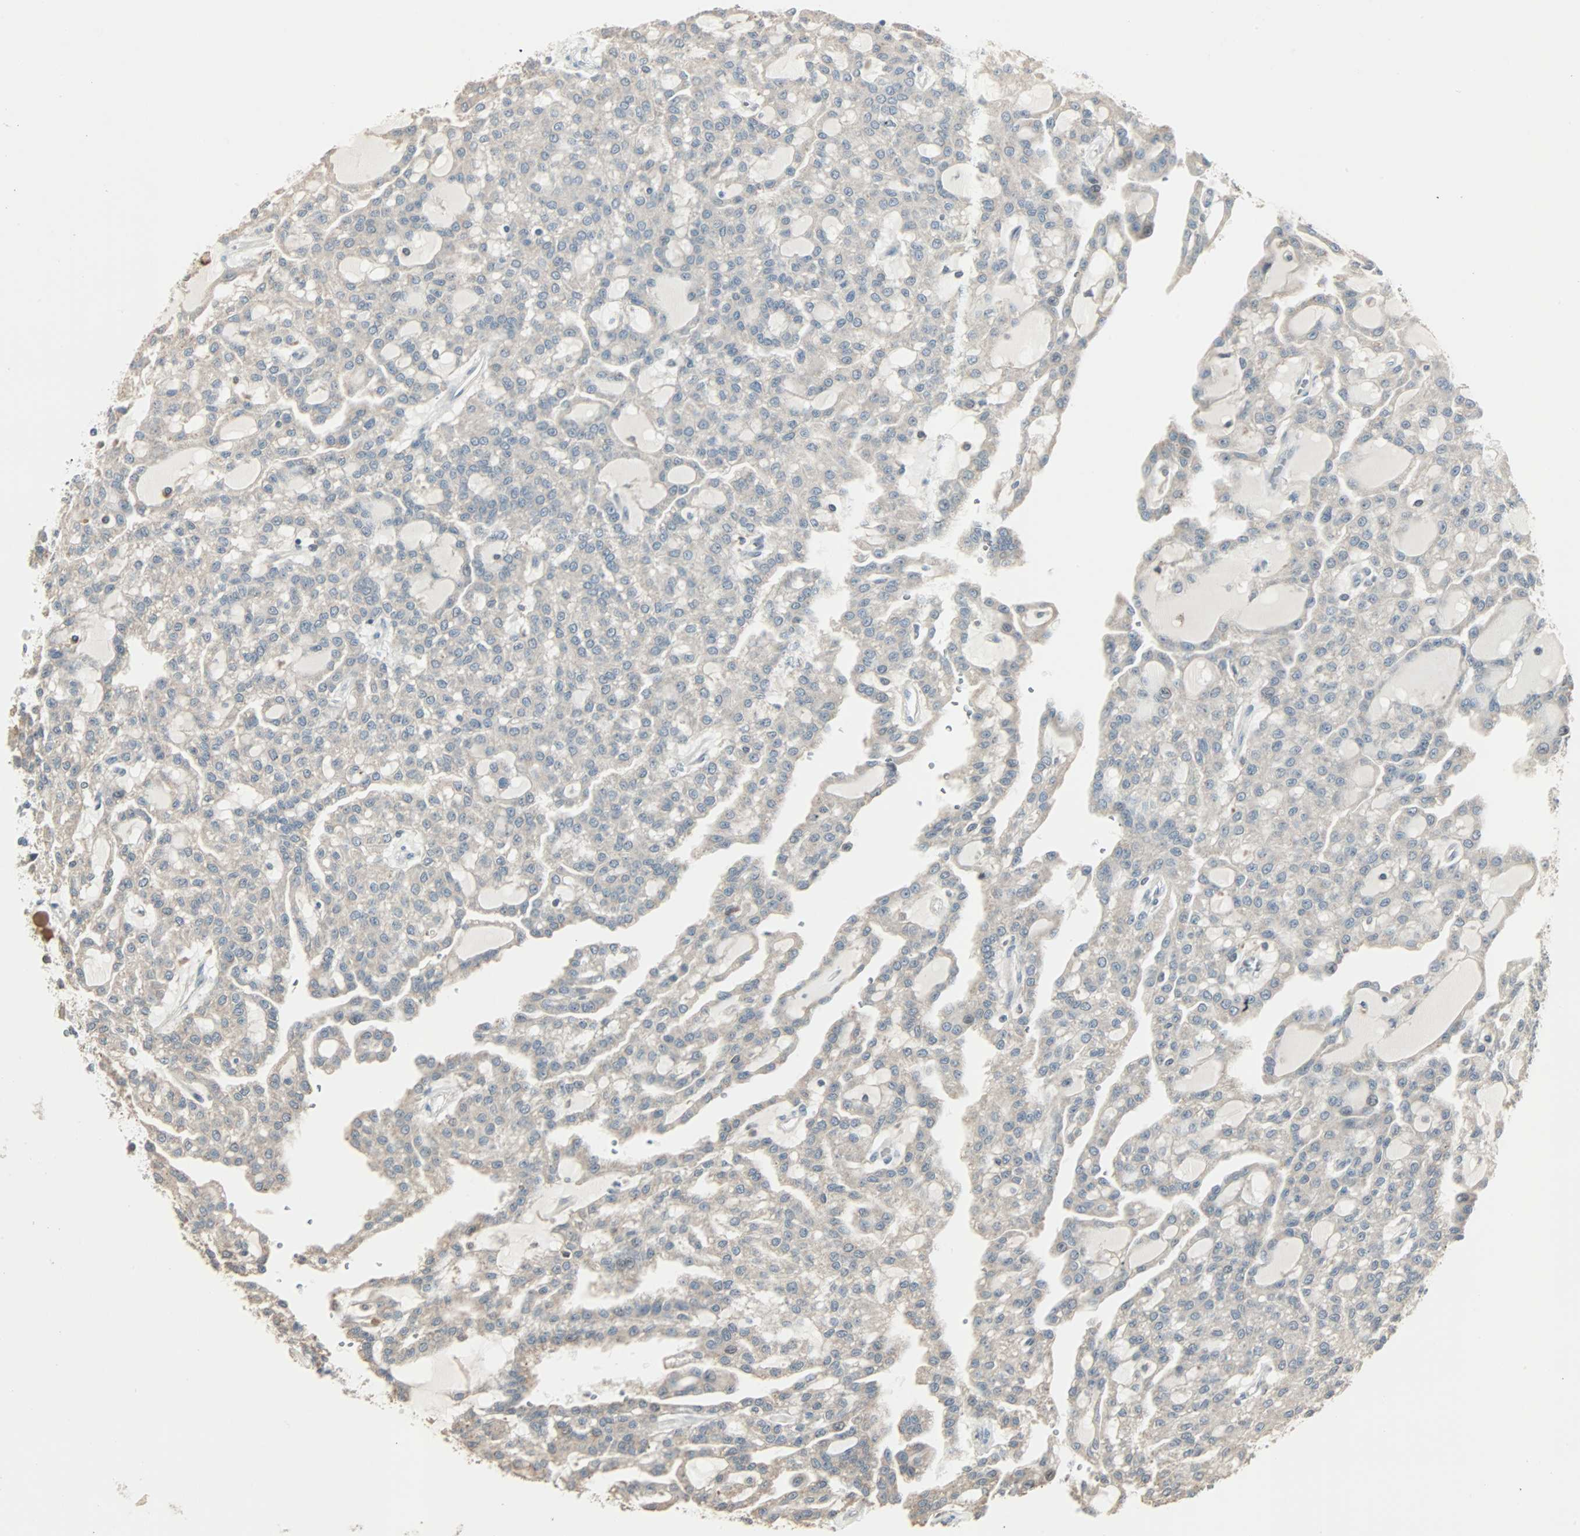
{"staining": {"intensity": "weak", "quantity": ">75%", "location": "cytoplasmic/membranous"}, "tissue": "renal cancer", "cell_type": "Tumor cells", "image_type": "cancer", "snomed": [{"axis": "morphology", "description": "Adenocarcinoma, NOS"}, {"axis": "topography", "description": "Kidney"}], "caption": "Tumor cells show low levels of weak cytoplasmic/membranous positivity in about >75% of cells in human renal cancer.", "gene": "KDM4A", "patient": {"sex": "male", "age": 63}}